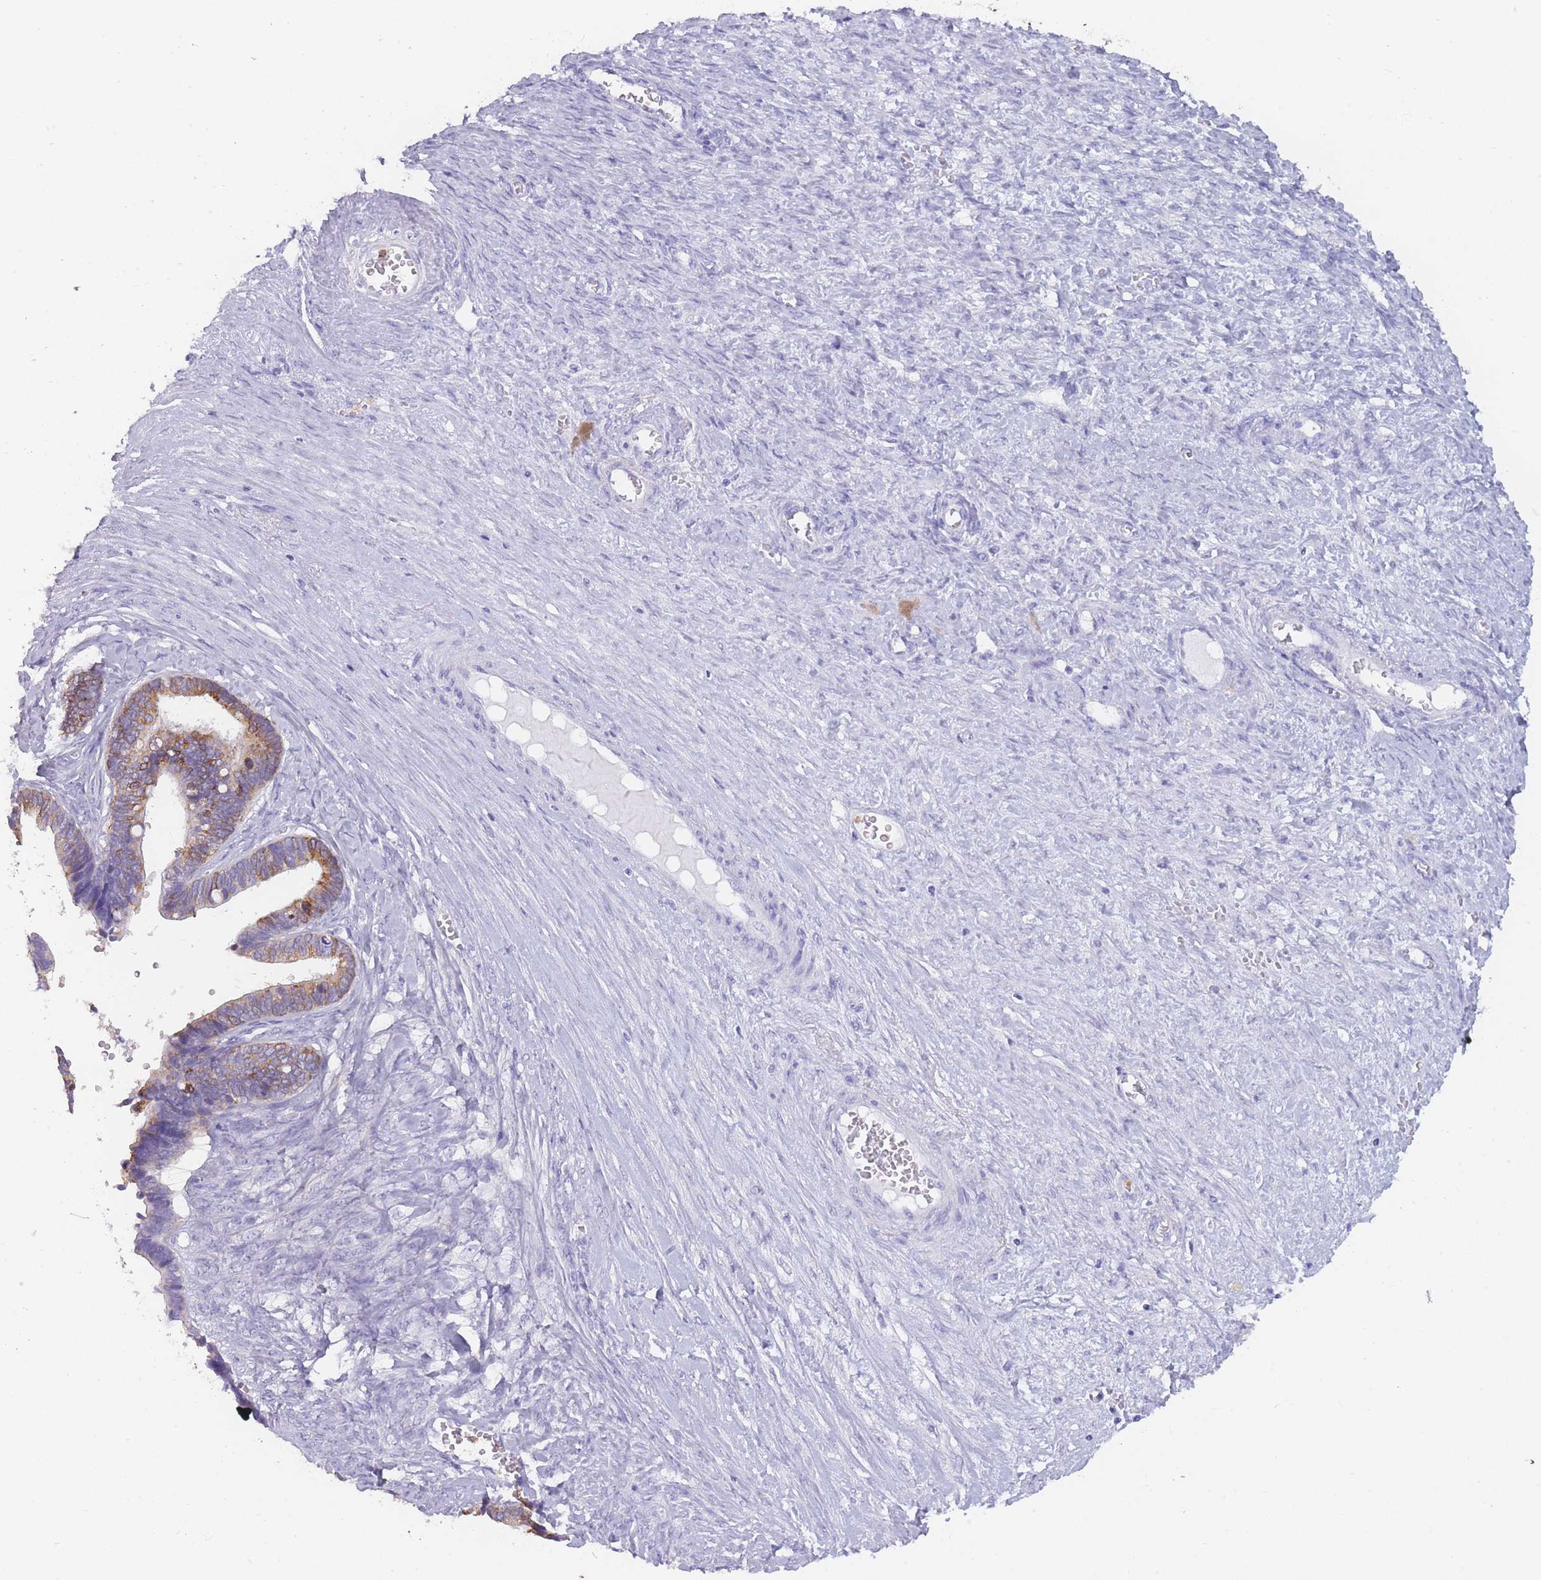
{"staining": {"intensity": "moderate", "quantity": "25%-75%", "location": "cytoplasmic/membranous"}, "tissue": "ovarian cancer", "cell_type": "Tumor cells", "image_type": "cancer", "snomed": [{"axis": "morphology", "description": "Cystadenocarcinoma, serous, NOS"}, {"axis": "topography", "description": "Ovary"}], "caption": "Protein expression by IHC demonstrates moderate cytoplasmic/membranous positivity in approximately 25%-75% of tumor cells in ovarian serous cystadenocarcinoma.", "gene": "ZNF627", "patient": {"sex": "female", "age": 56}}